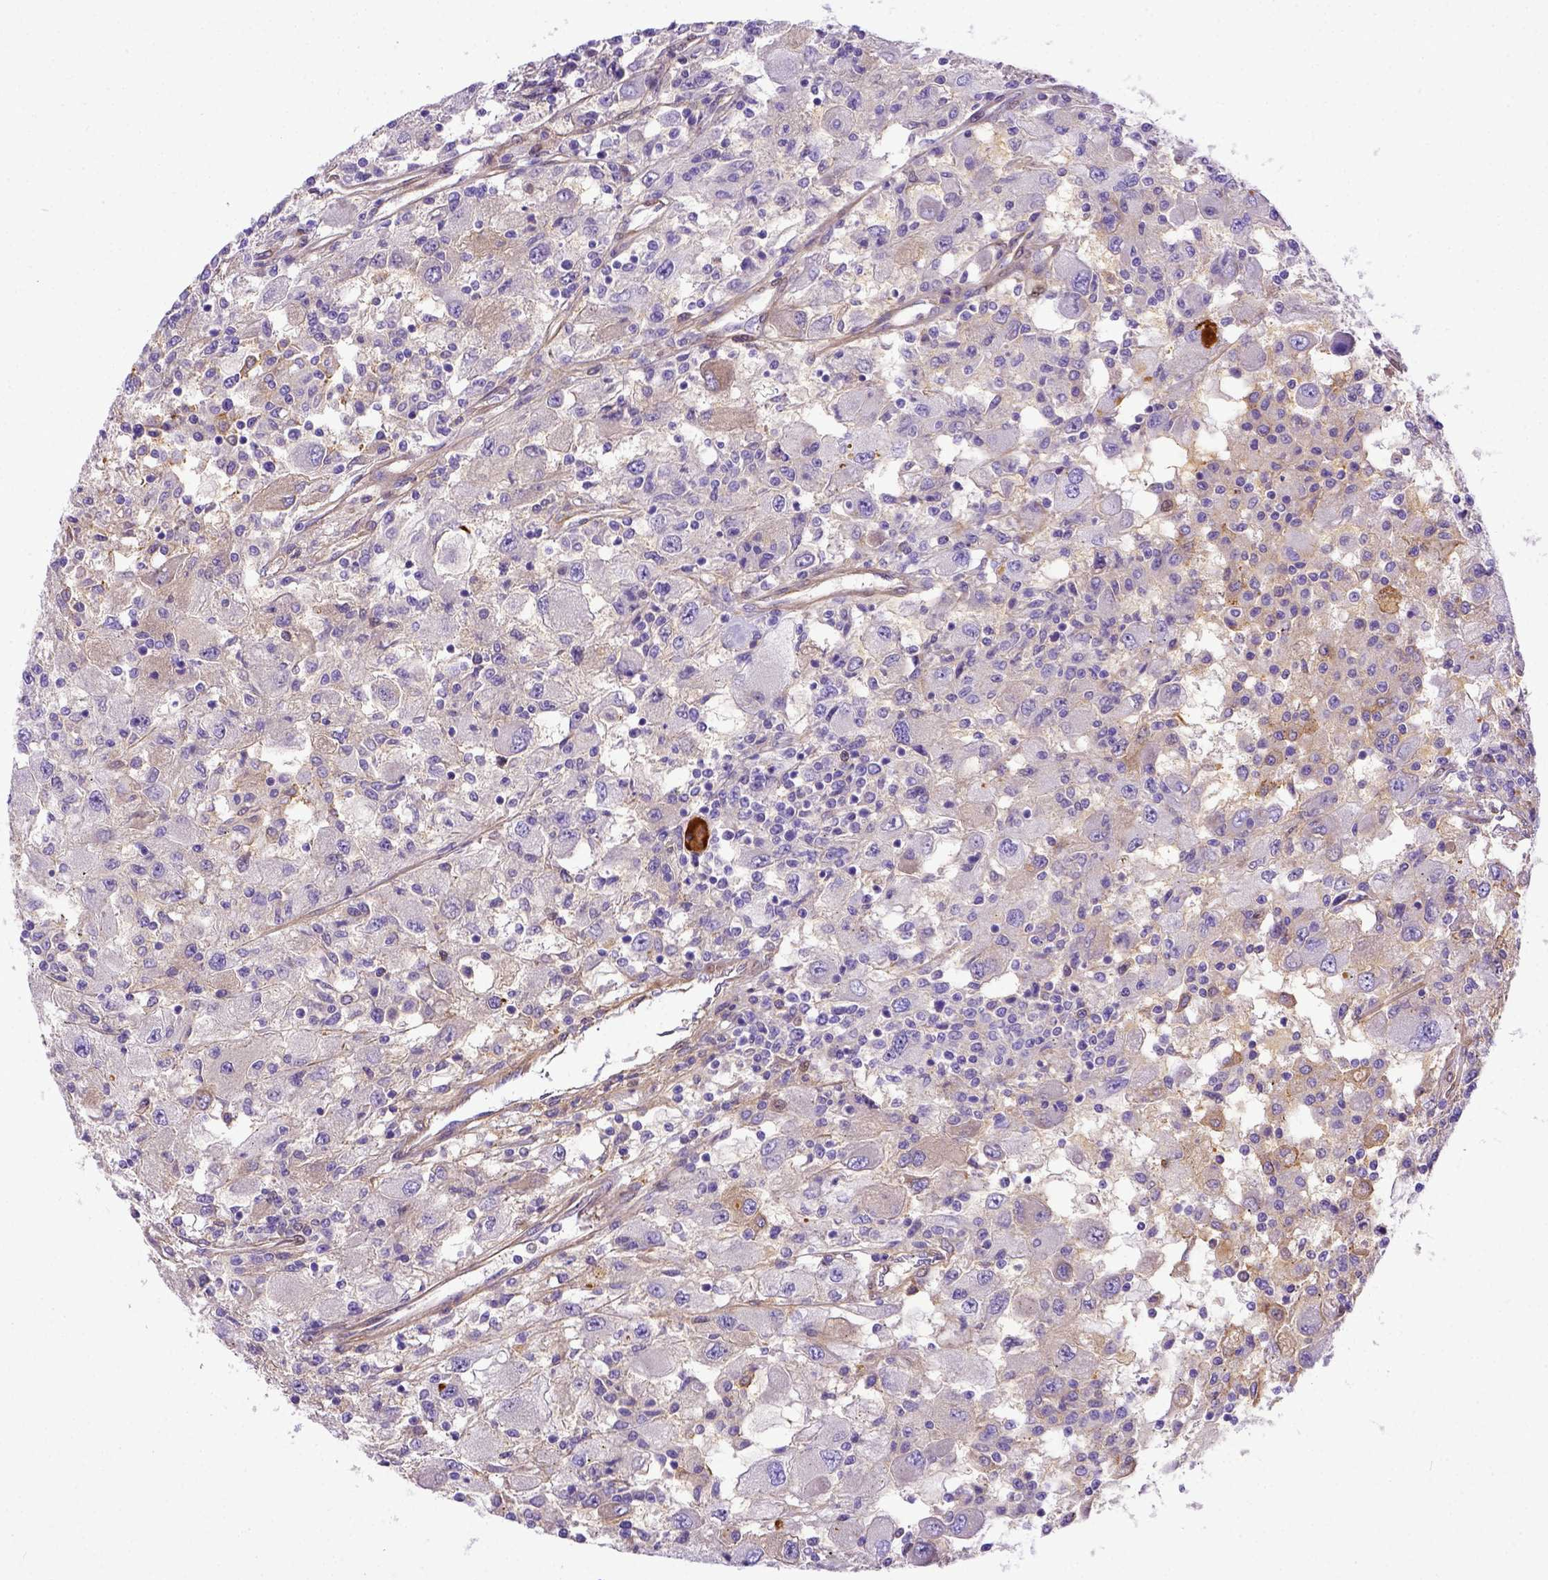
{"staining": {"intensity": "weak", "quantity": "<25%", "location": "cytoplasmic/membranous"}, "tissue": "renal cancer", "cell_type": "Tumor cells", "image_type": "cancer", "snomed": [{"axis": "morphology", "description": "Adenocarcinoma, NOS"}, {"axis": "topography", "description": "Kidney"}], "caption": "This micrograph is of renal cancer (adenocarcinoma) stained with immunohistochemistry (IHC) to label a protein in brown with the nuclei are counter-stained blue. There is no positivity in tumor cells.", "gene": "CFAP300", "patient": {"sex": "female", "age": 67}}